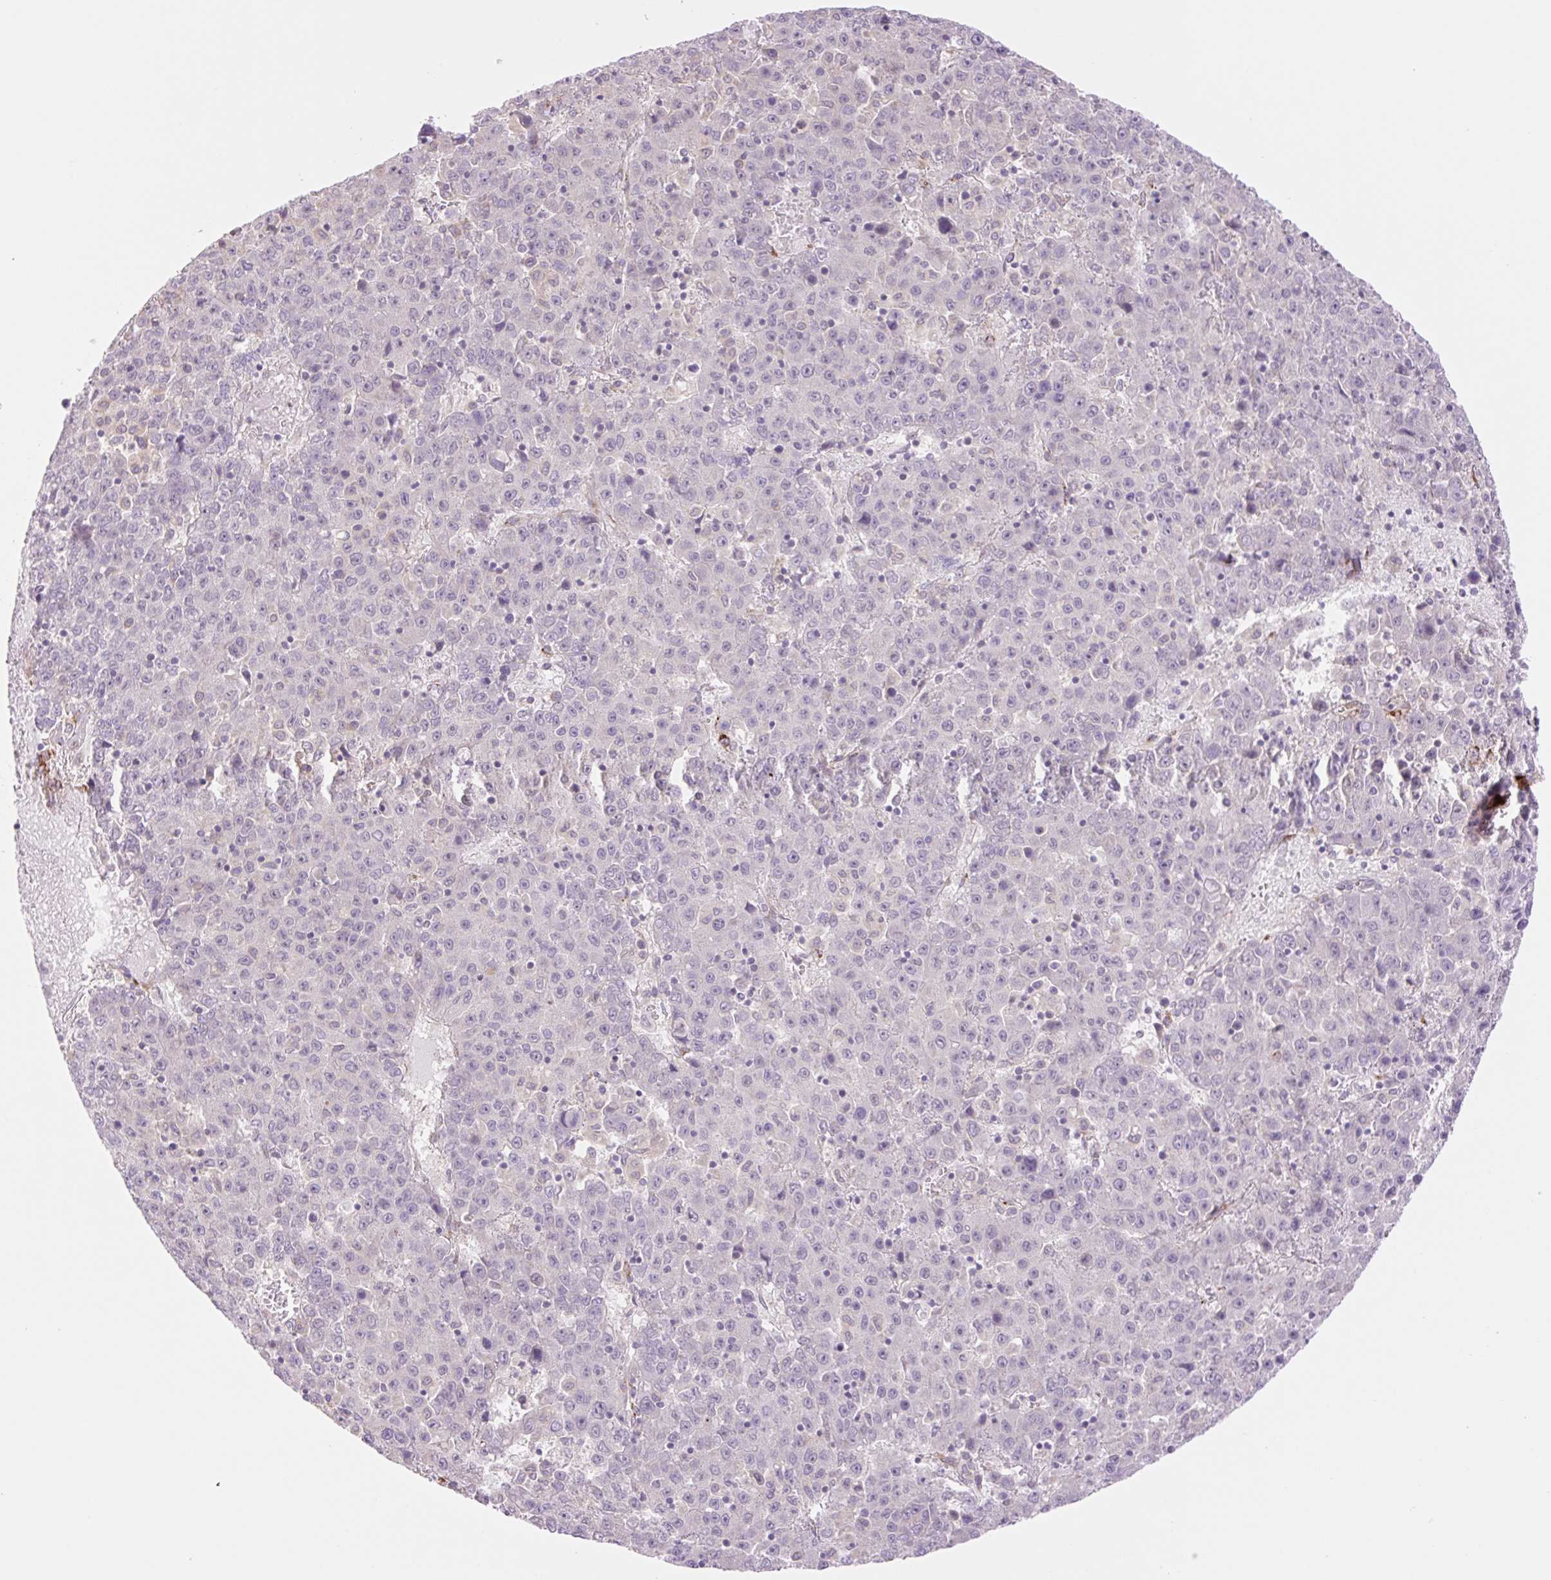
{"staining": {"intensity": "negative", "quantity": "none", "location": "none"}, "tissue": "liver cancer", "cell_type": "Tumor cells", "image_type": "cancer", "snomed": [{"axis": "morphology", "description": "Carcinoma, Hepatocellular, NOS"}, {"axis": "topography", "description": "Liver"}], "caption": "Human liver cancer stained for a protein using immunohistochemistry exhibits no expression in tumor cells.", "gene": "COL5A1", "patient": {"sex": "female", "age": 53}}